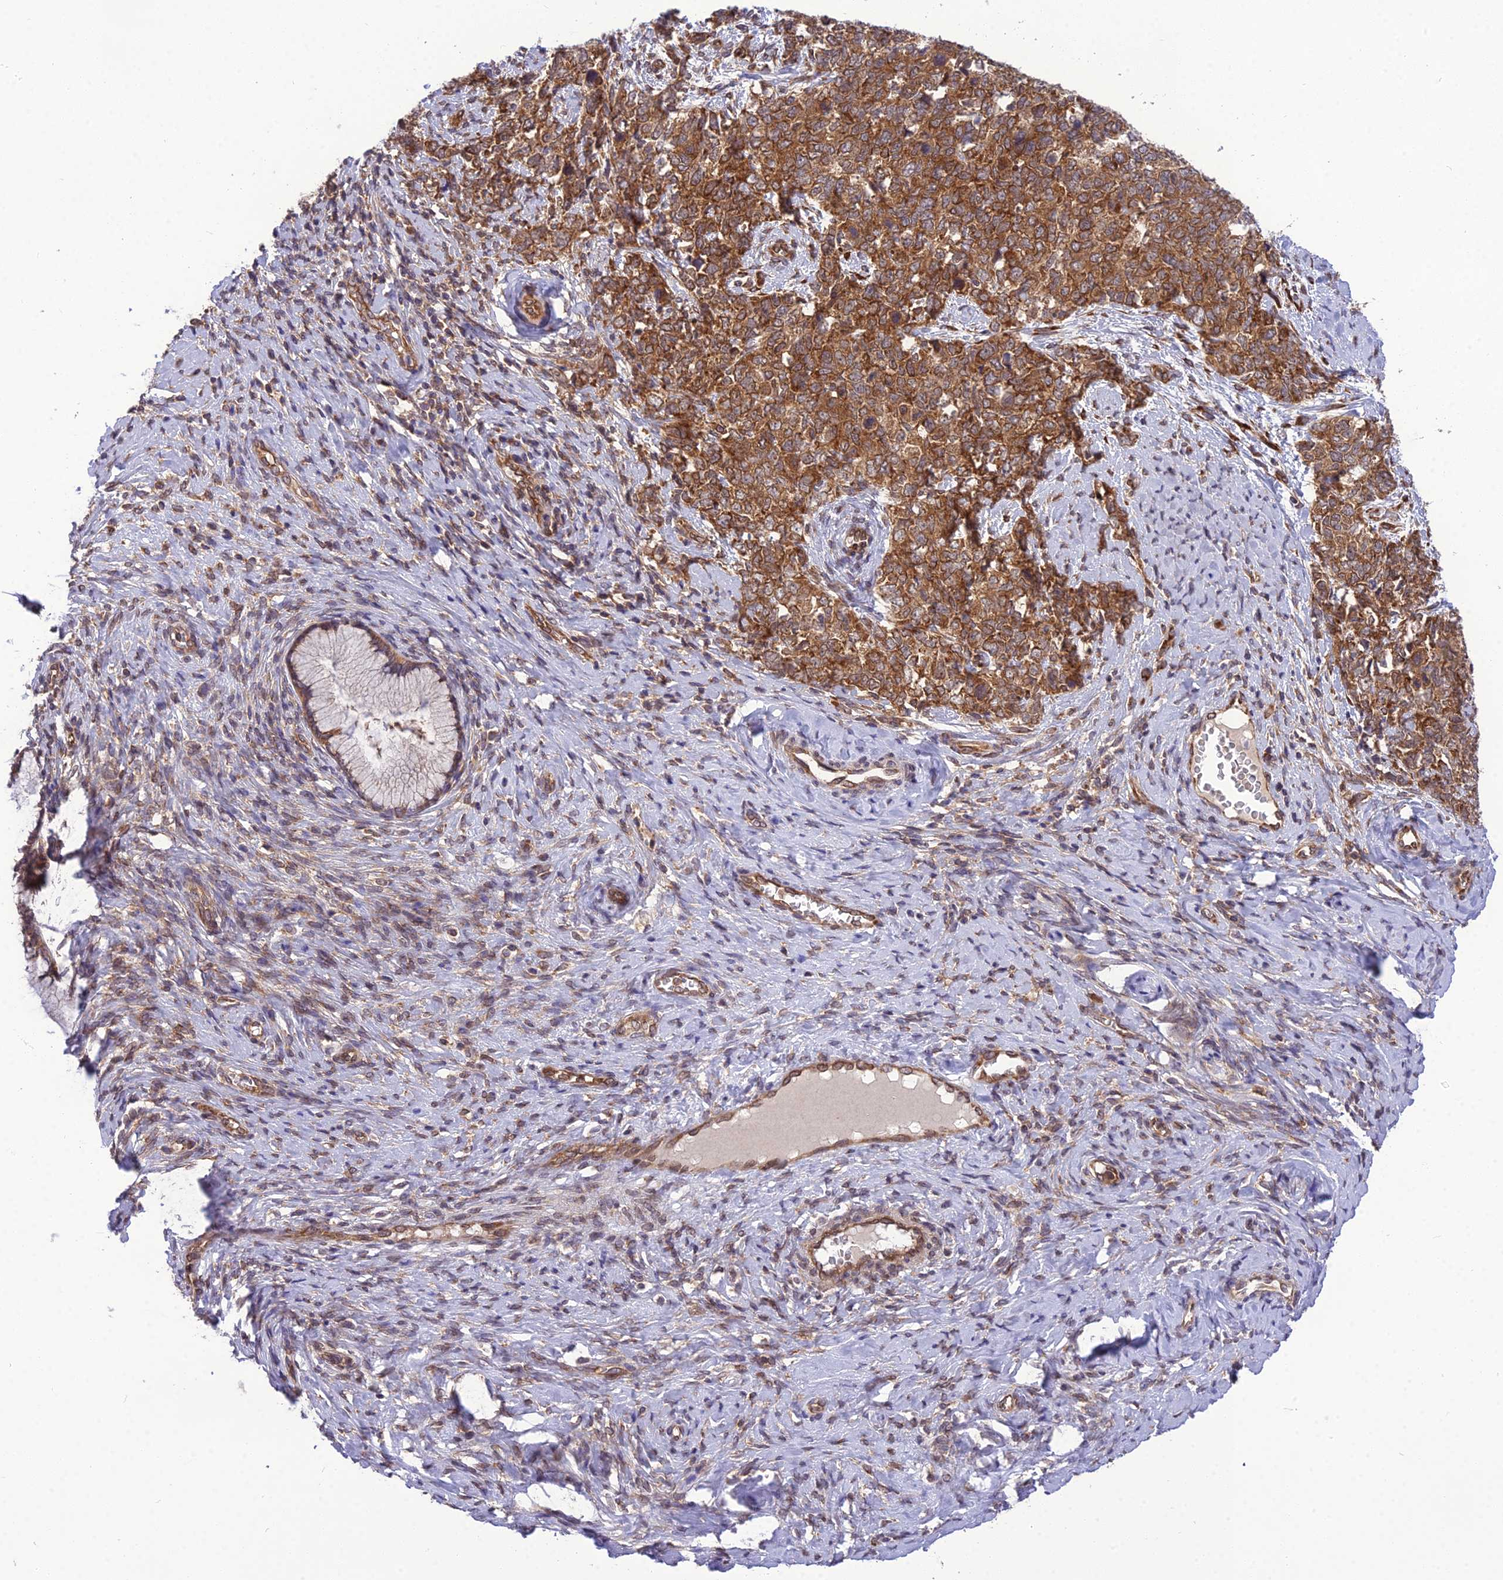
{"staining": {"intensity": "strong", "quantity": ">75%", "location": "cytoplasmic/membranous"}, "tissue": "cervical cancer", "cell_type": "Tumor cells", "image_type": "cancer", "snomed": [{"axis": "morphology", "description": "Squamous cell carcinoma, NOS"}, {"axis": "topography", "description": "Cervix"}], "caption": "Immunohistochemistry (IHC) histopathology image of neoplastic tissue: human cervical squamous cell carcinoma stained using immunohistochemistry (IHC) shows high levels of strong protein expression localized specifically in the cytoplasmic/membranous of tumor cells, appearing as a cytoplasmic/membranous brown color.", "gene": "DHCR7", "patient": {"sex": "female", "age": 63}}